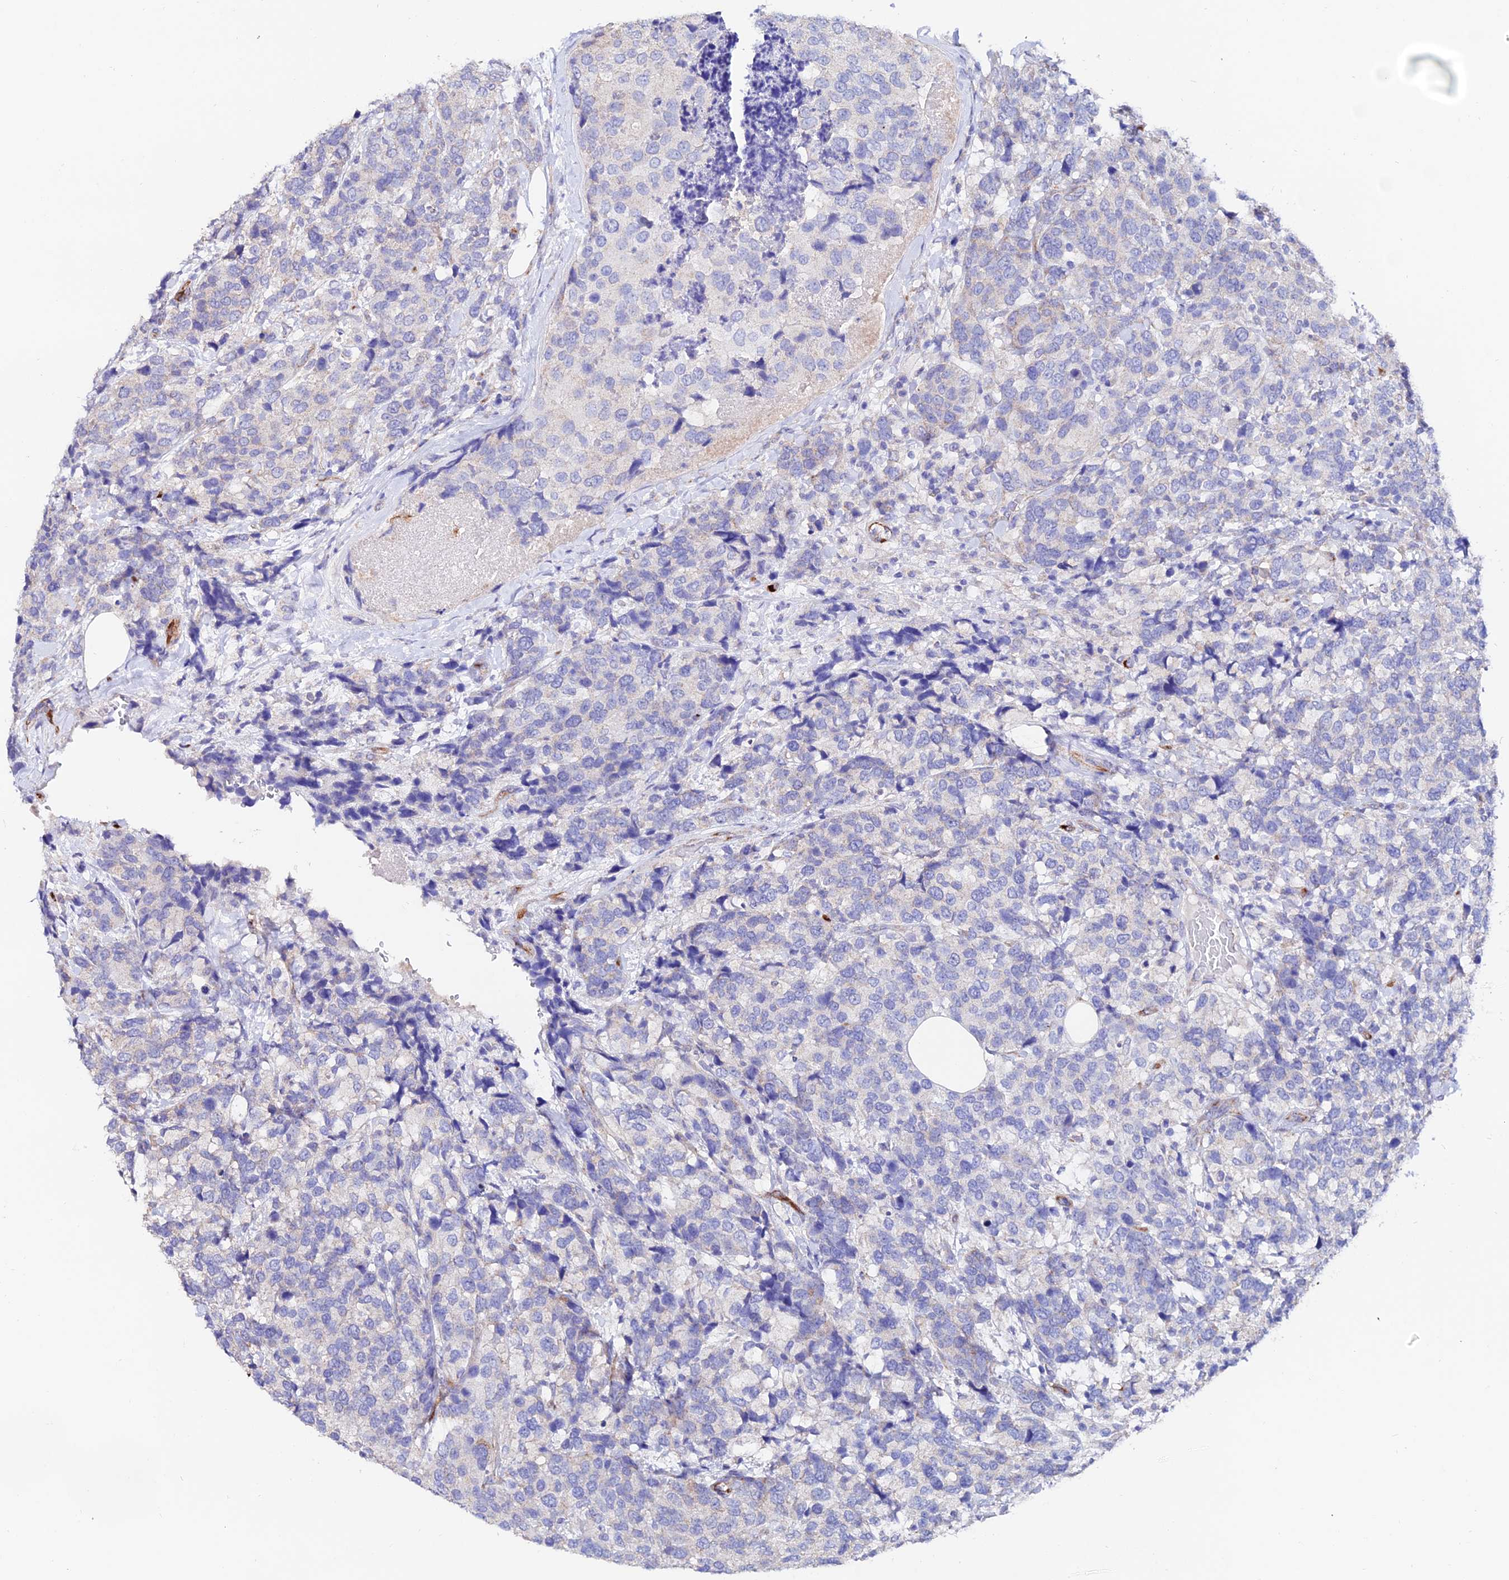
{"staining": {"intensity": "negative", "quantity": "none", "location": "none"}, "tissue": "breast cancer", "cell_type": "Tumor cells", "image_type": "cancer", "snomed": [{"axis": "morphology", "description": "Lobular carcinoma"}, {"axis": "topography", "description": "Breast"}], "caption": "This is a micrograph of immunohistochemistry staining of lobular carcinoma (breast), which shows no staining in tumor cells. The staining is performed using DAB brown chromogen with nuclei counter-stained in using hematoxylin.", "gene": "ESM1", "patient": {"sex": "female", "age": 59}}